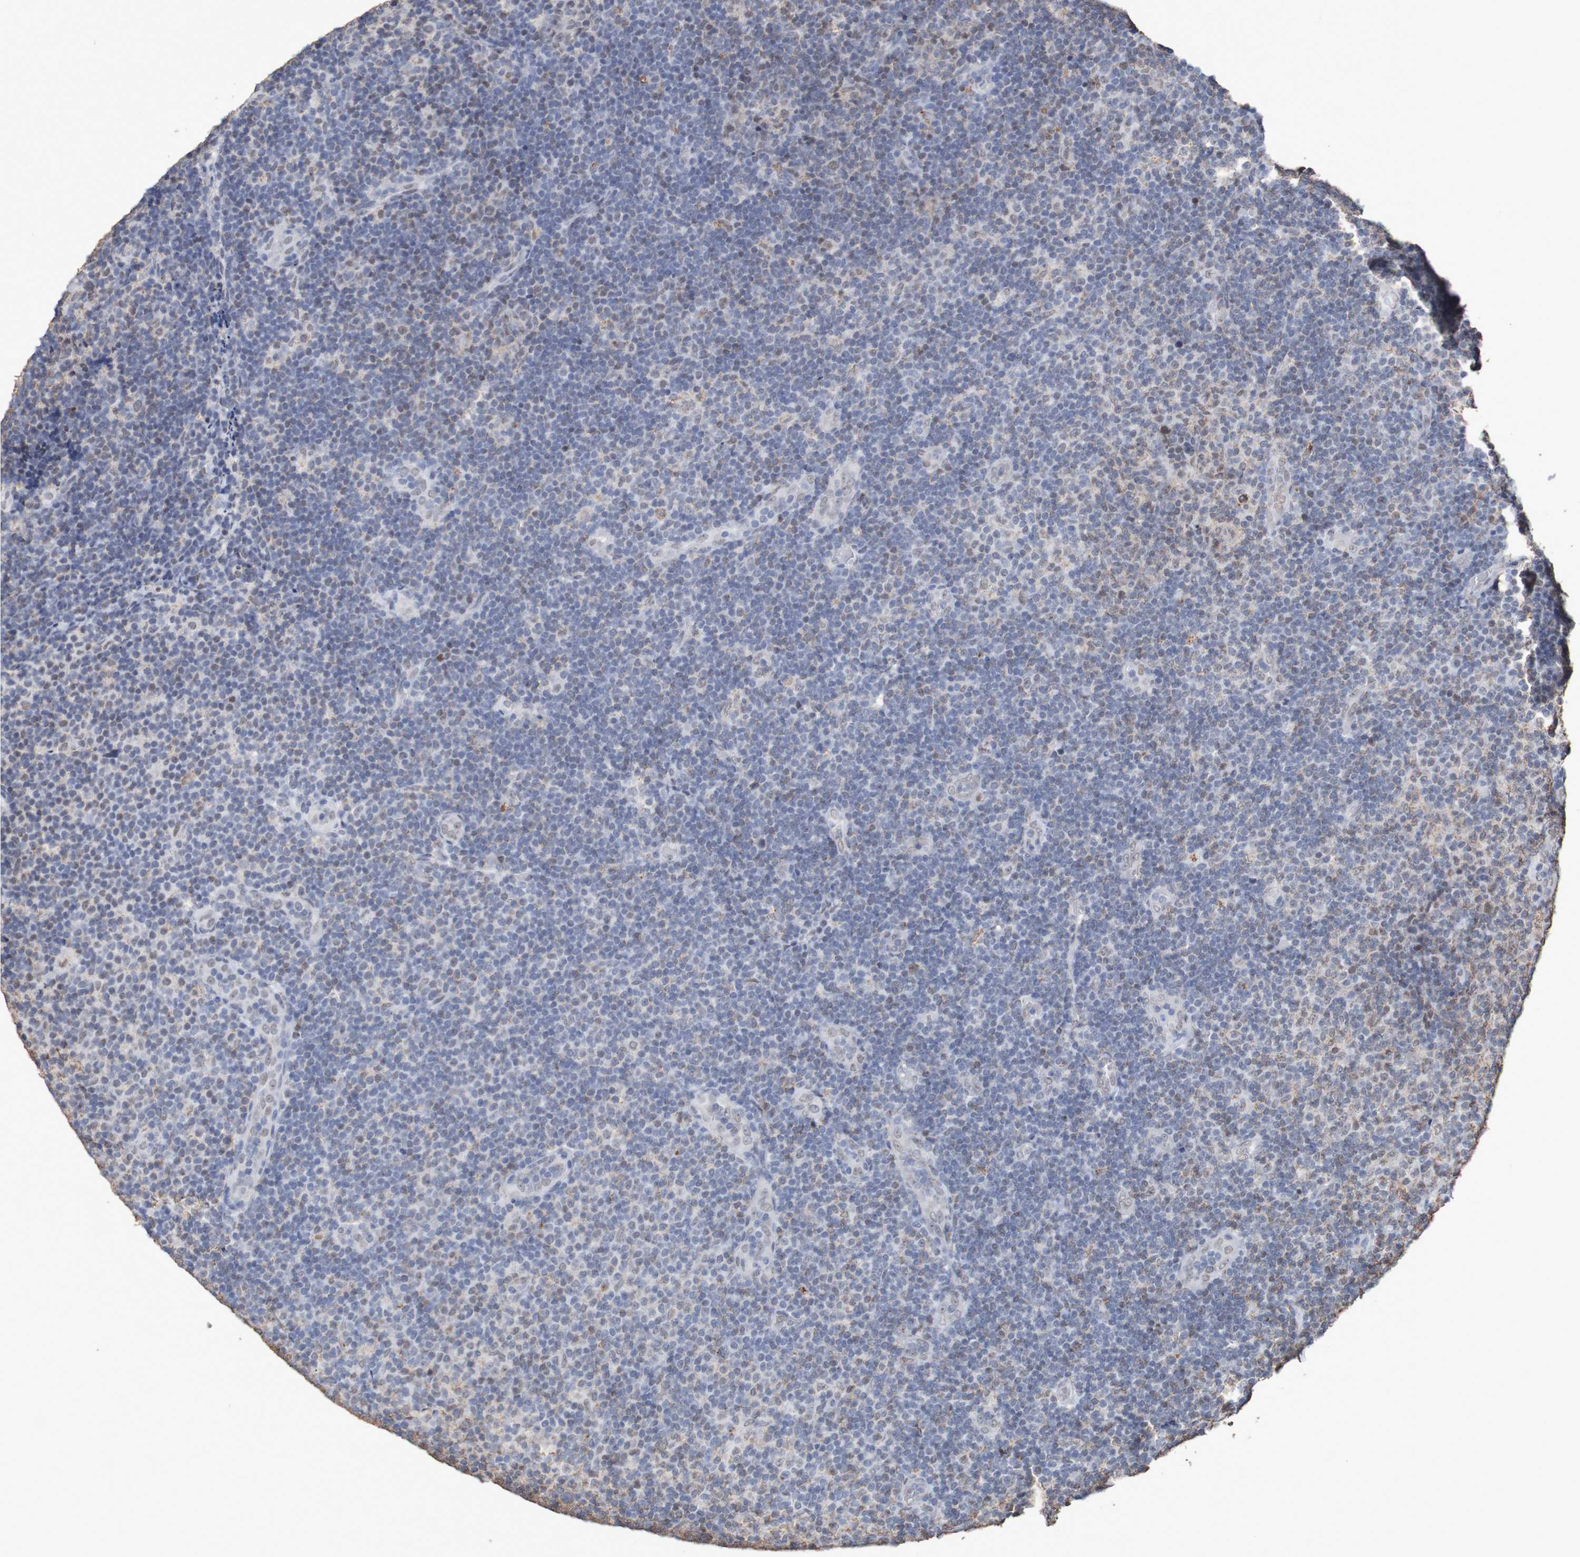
{"staining": {"intensity": "negative", "quantity": "none", "location": "none"}, "tissue": "lymphoma", "cell_type": "Tumor cells", "image_type": "cancer", "snomed": [{"axis": "morphology", "description": "Malignant lymphoma, non-Hodgkin's type, Low grade"}, {"axis": "topography", "description": "Lymph node"}], "caption": "IHC image of neoplastic tissue: low-grade malignant lymphoma, non-Hodgkin's type stained with DAB exhibits no significant protein staining in tumor cells.", "gene": "MRTFB", "patient": {"sex": "male", "age": 83}}